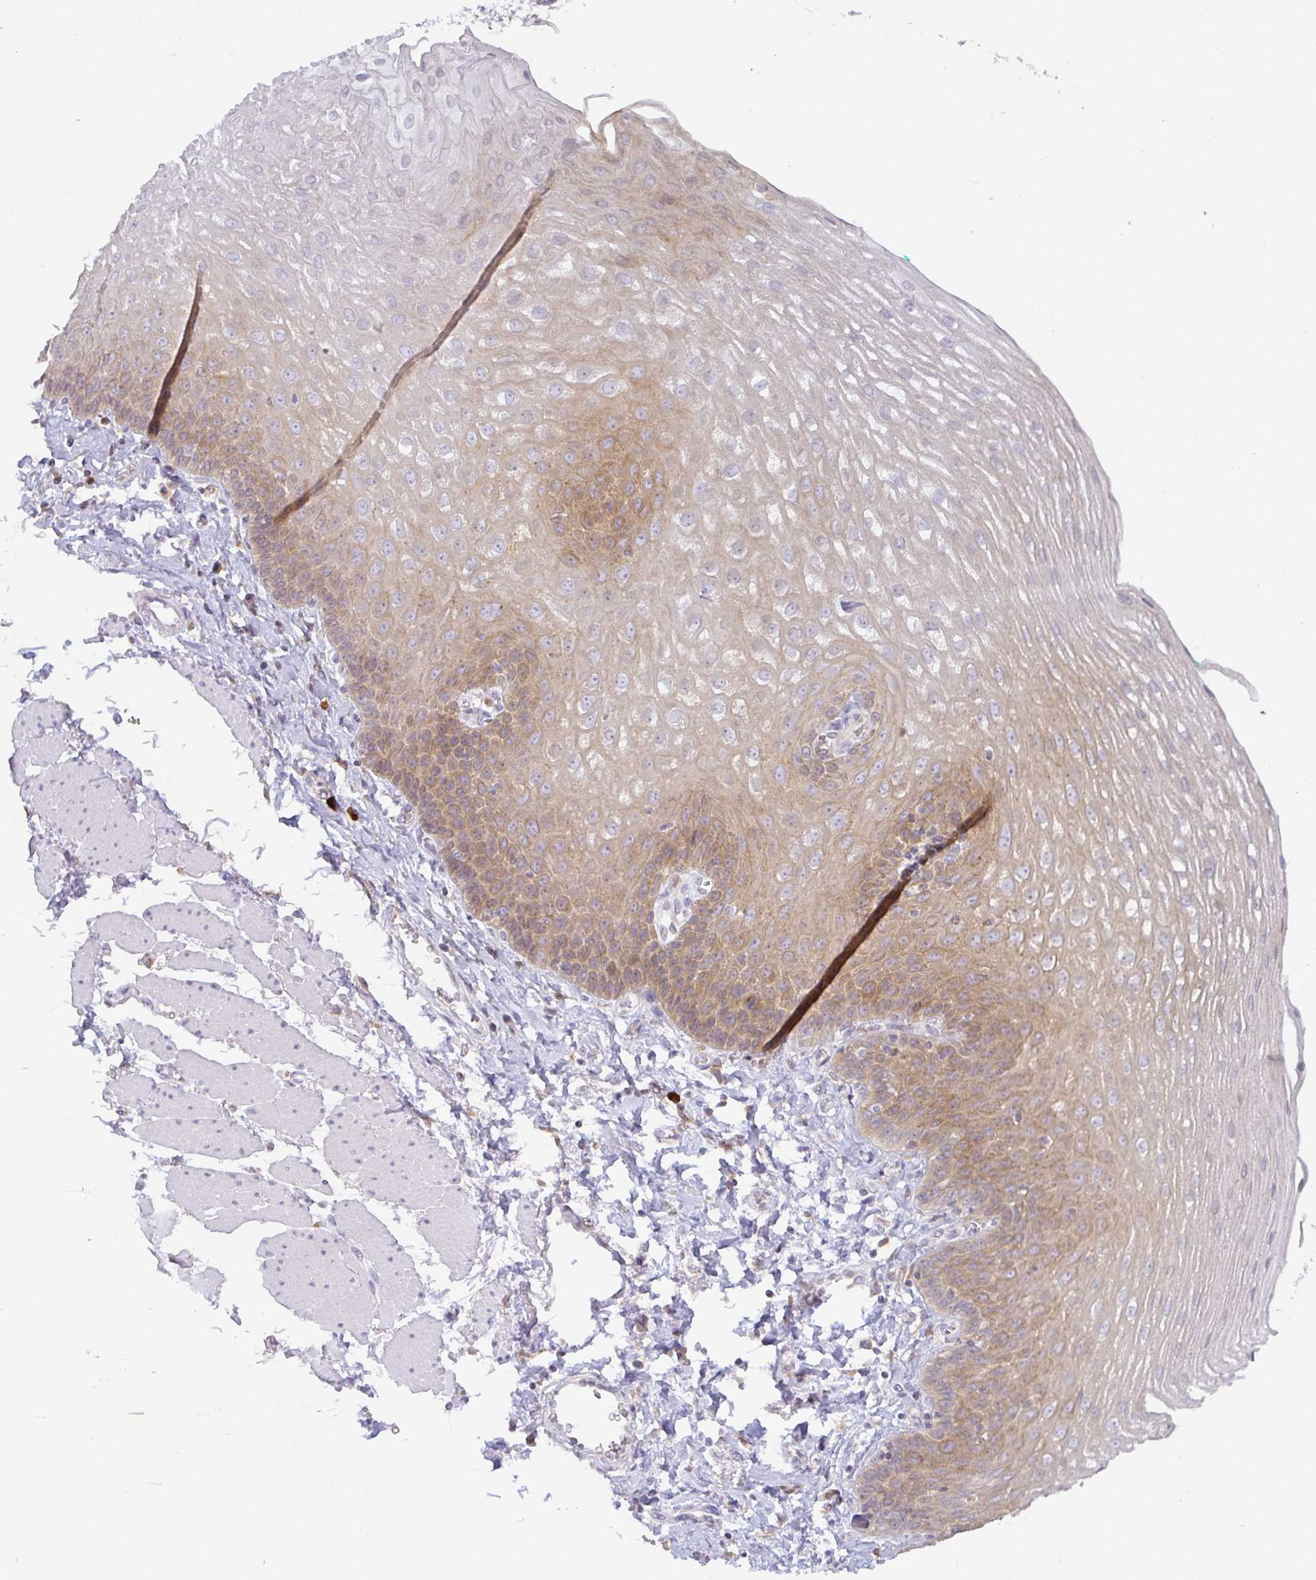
{"staining": {"intensity": "moderate", "quantity": "25%-75%", "location": "cytoplasmic/membranous"}, "tissue": "esophagus", "cell_type": "Squamous epithelial cells", "image_type": "normal", "snomed": [{"axis": "morphology", "description": "Normal tissue, NOS"}, {"axis": "topography", "description": "Esophagus"}], "caption": "Unremarkable esophagus displays moderate cytoplasmic/membranous expression in about 25%-75% of squamous epithelial cells, visualized by immunohistochemistry.", "gene": "DERL2", "patient": {"sex": "female", "age": 81}}